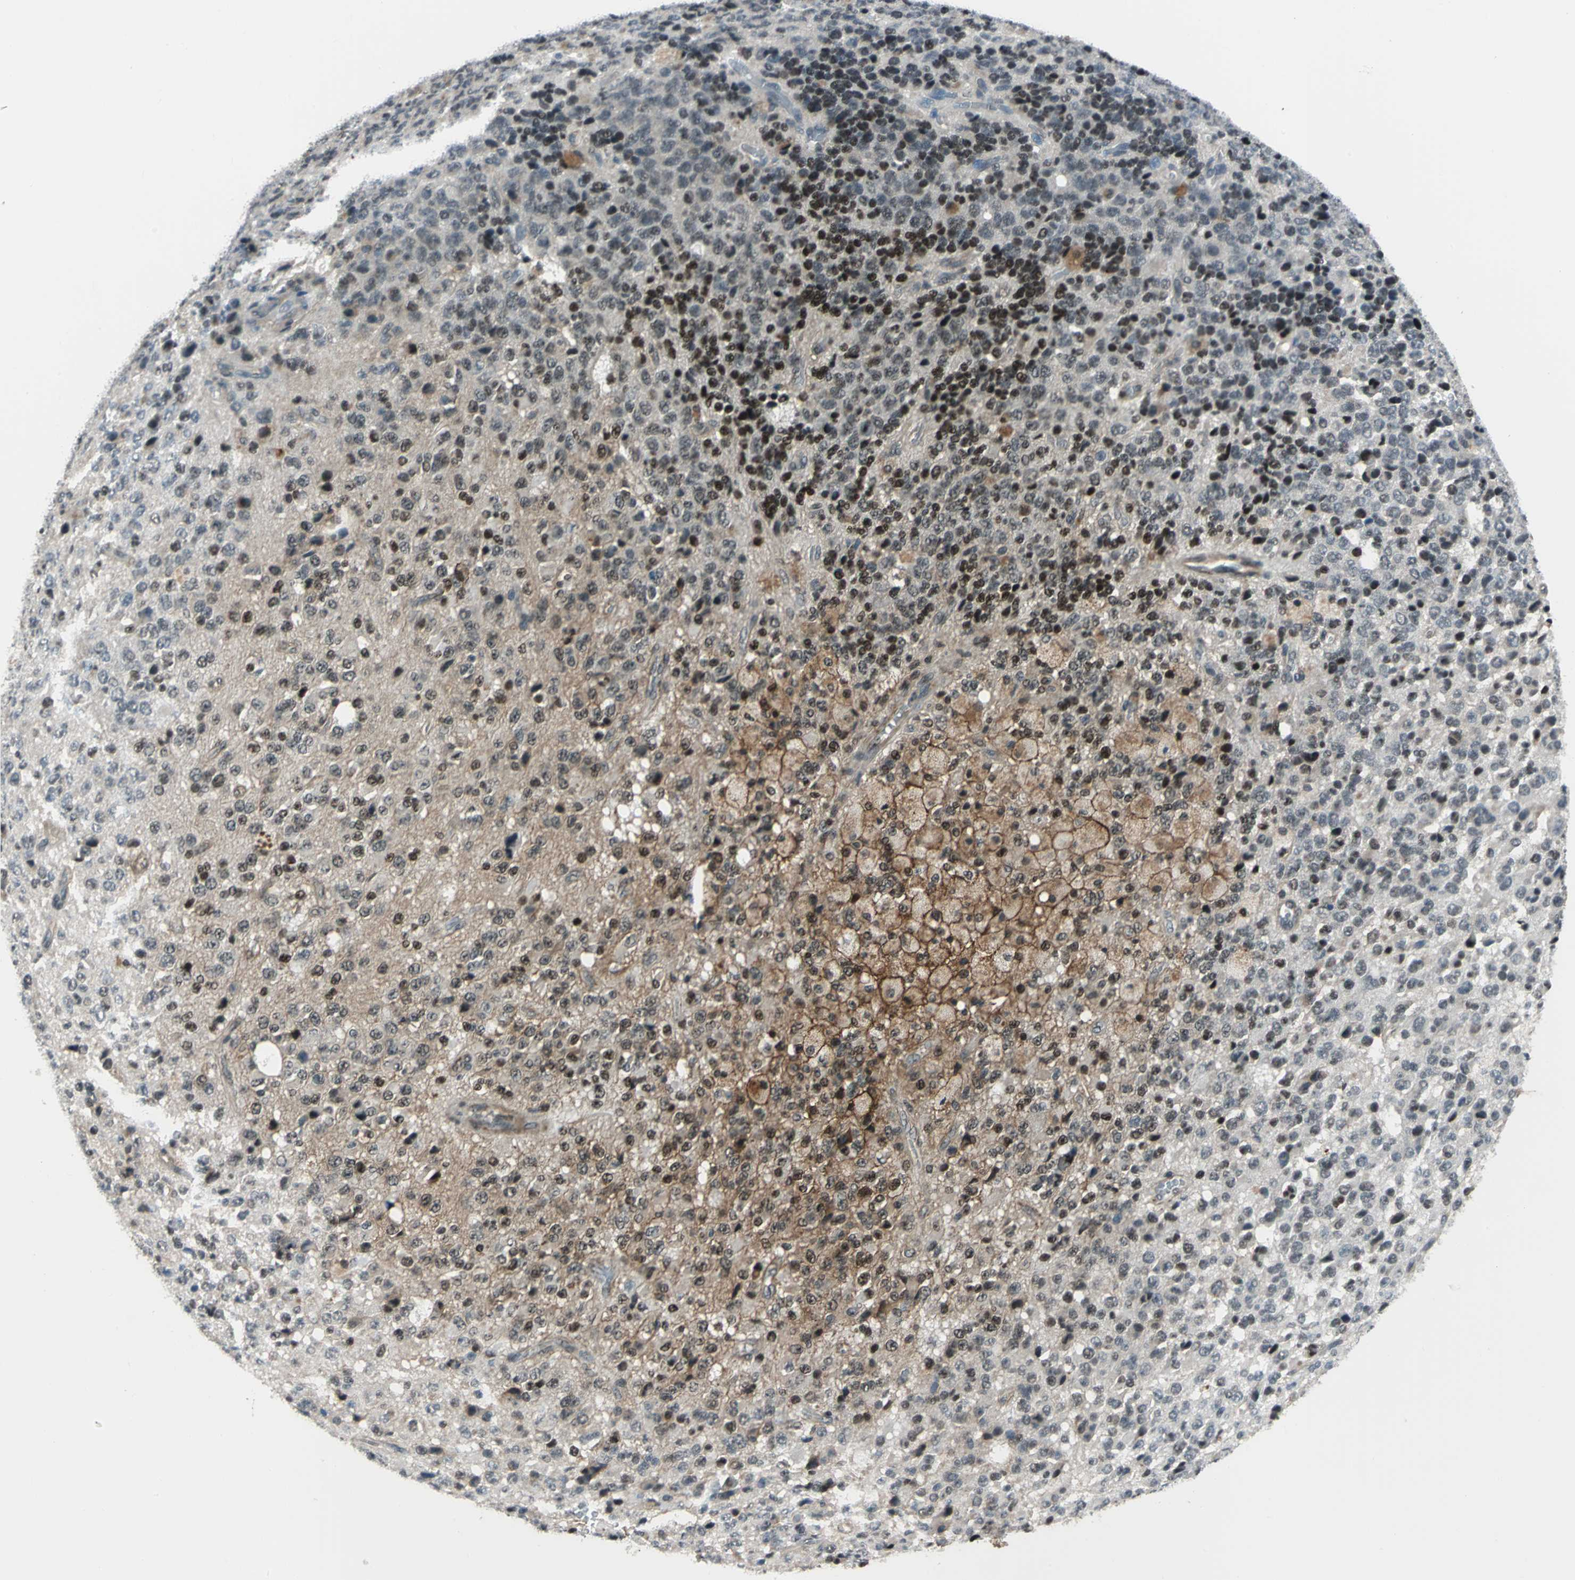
{"staining": {"intensity": "moderate", "quantity": "25%-75%", "location": "nuclear"}, "tissue": "glioma", "cell_type": "Tumor cells", "image_type": "cancer", "snomed": [{"axis": "morphology", "description": "Glioma, malignant, High grade"}, {"axis": "topography", "description": "pancreas cauda"}], "caption": "Immunohistochemistry (DAB) staining of human glioma exhibits moderate nuclear protein expression in about 25%-75% of tumor cells.", "gene": "NR2C2", "patient": {"sex": "male", "age": 60}}